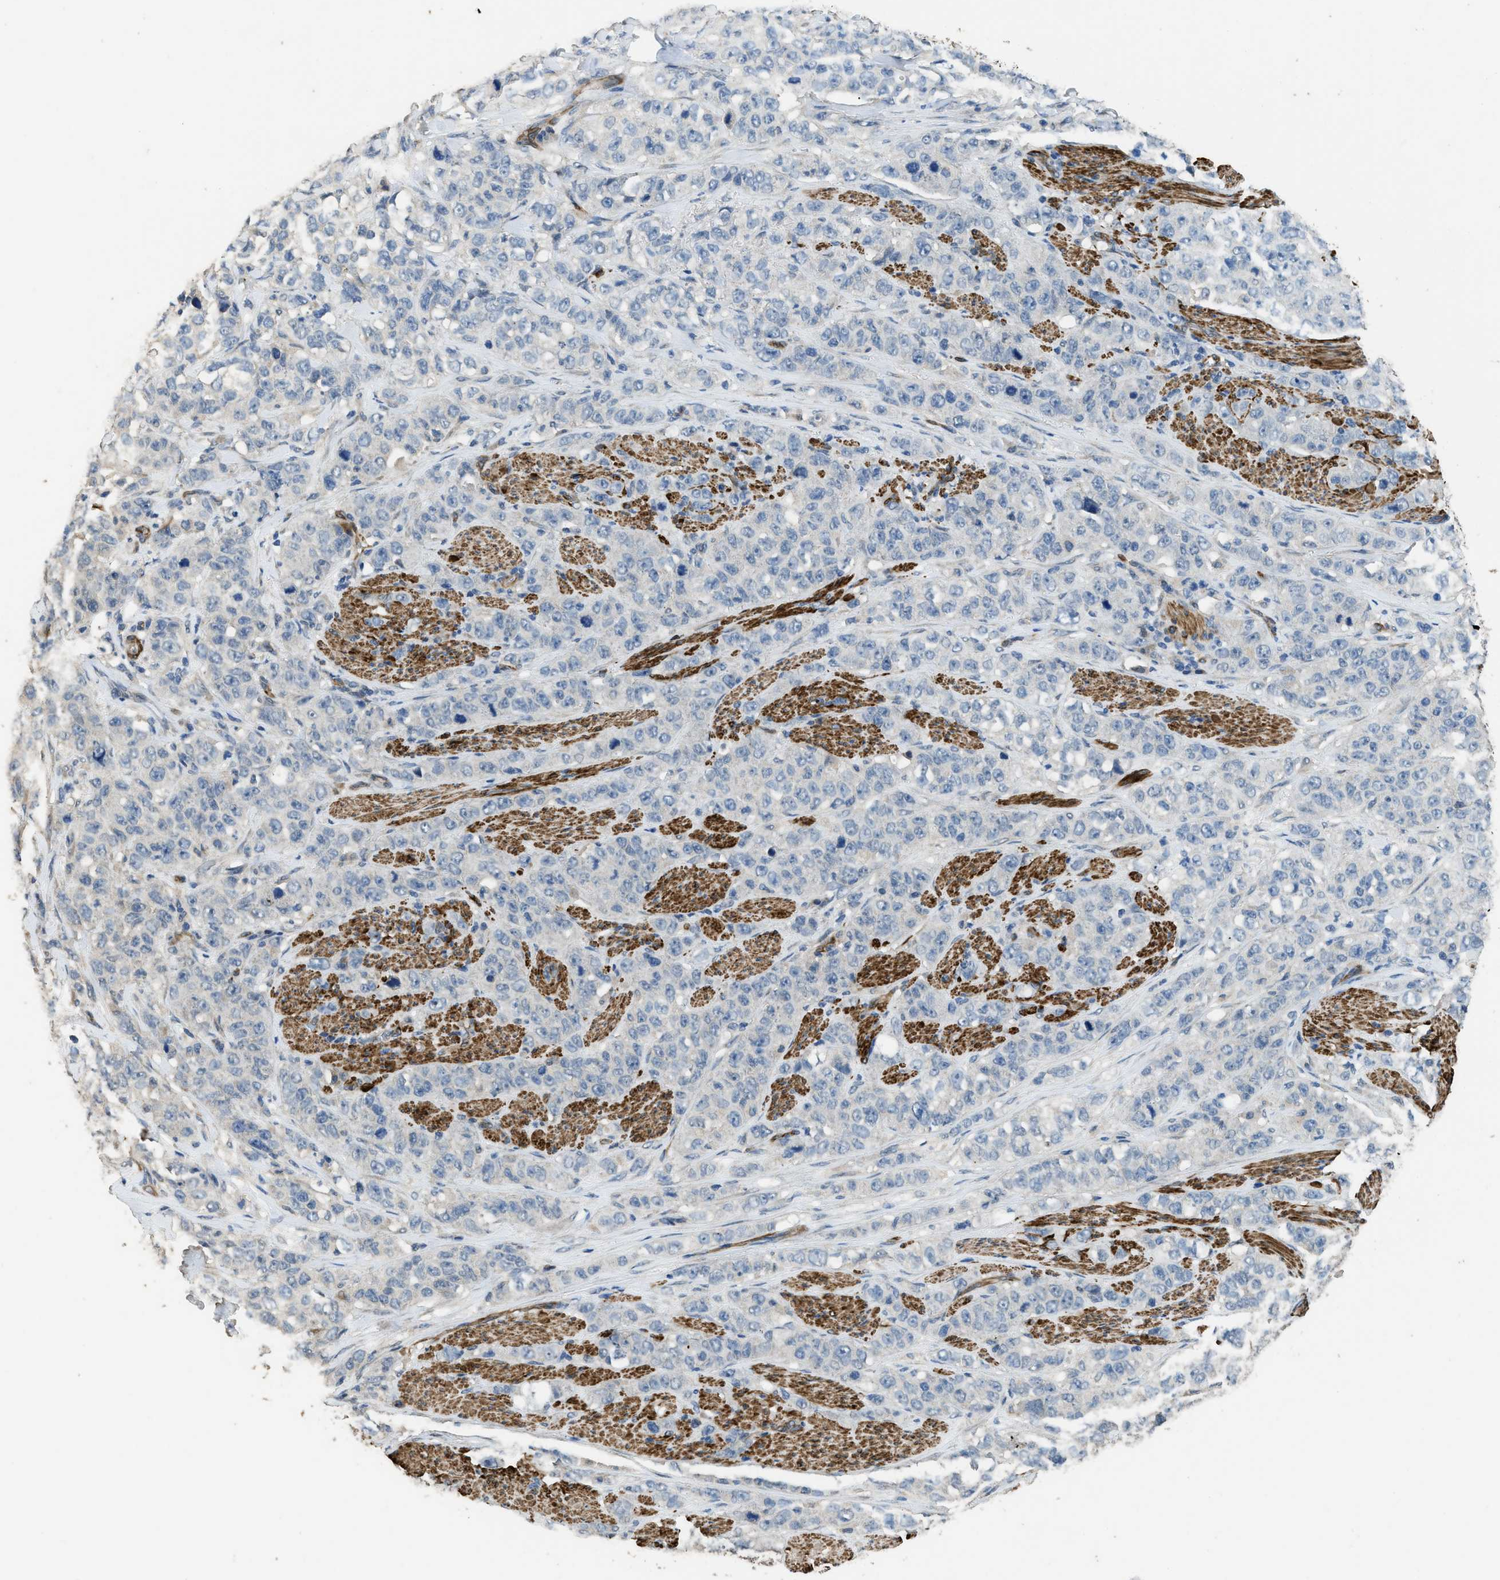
{"staining": {"intensity": "negative", "quantity": "none", "location": "none"}, "tissue": "stomach cancer", "cell_type": "Tumor cells", "image_type": "cancer", "snomed": [{"axis": "morphology", "description": "Adenocarcinoma, NOS"}, {"axis": "topography", "description": "Stomach"}], "caption": "This is a image of IHC staining of adenocarcinoma (stomach), which shows no positivity in tumor cells. The staining is performed using DAB brown chromogen with nuclei counter-stained in using hematoxylin.", "gene": "SYNM", "patient": {"sex": "male", "age": 48}}